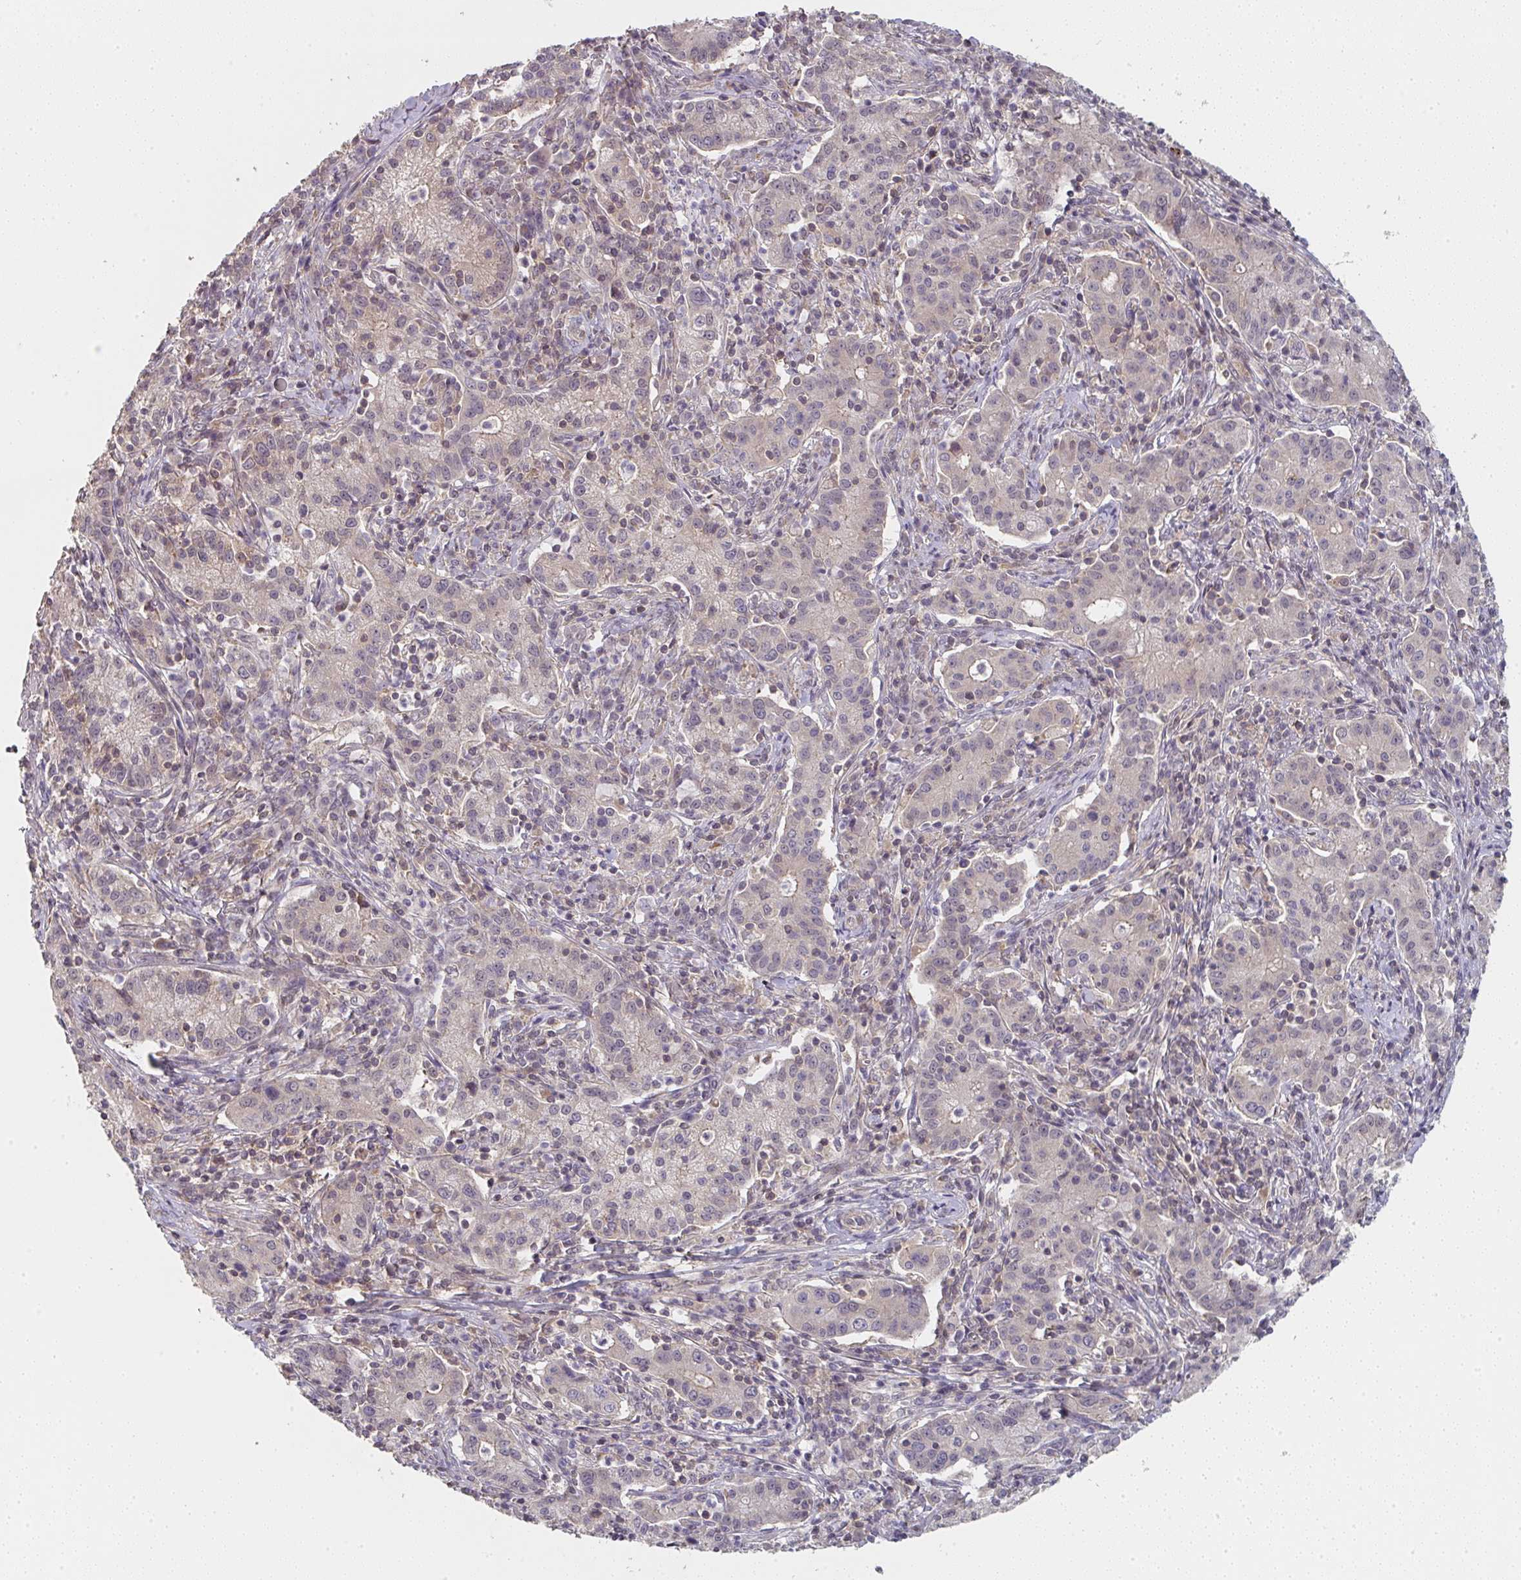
{"staining": {"intensity": "weak", "quantity": "<25%", "location": "cytoplasmic/membranous"}, "tissue": "cervical cancer", "cell_type": "Tumor cells", "image_type": "cancer", "snomed": [{"axis": "morphology", "description": "Normal tissue, NOS"}, {"axis": "morphology", "description": "Adenocarcinoma, NOS"}, {"axis": "topography", "description": "Cervix"}], "caption": "Tumor cells are negative for protein expression in human cervical cancer.", "gene": "RANGRF", "patient": {"sex": "female", "age": 44}}